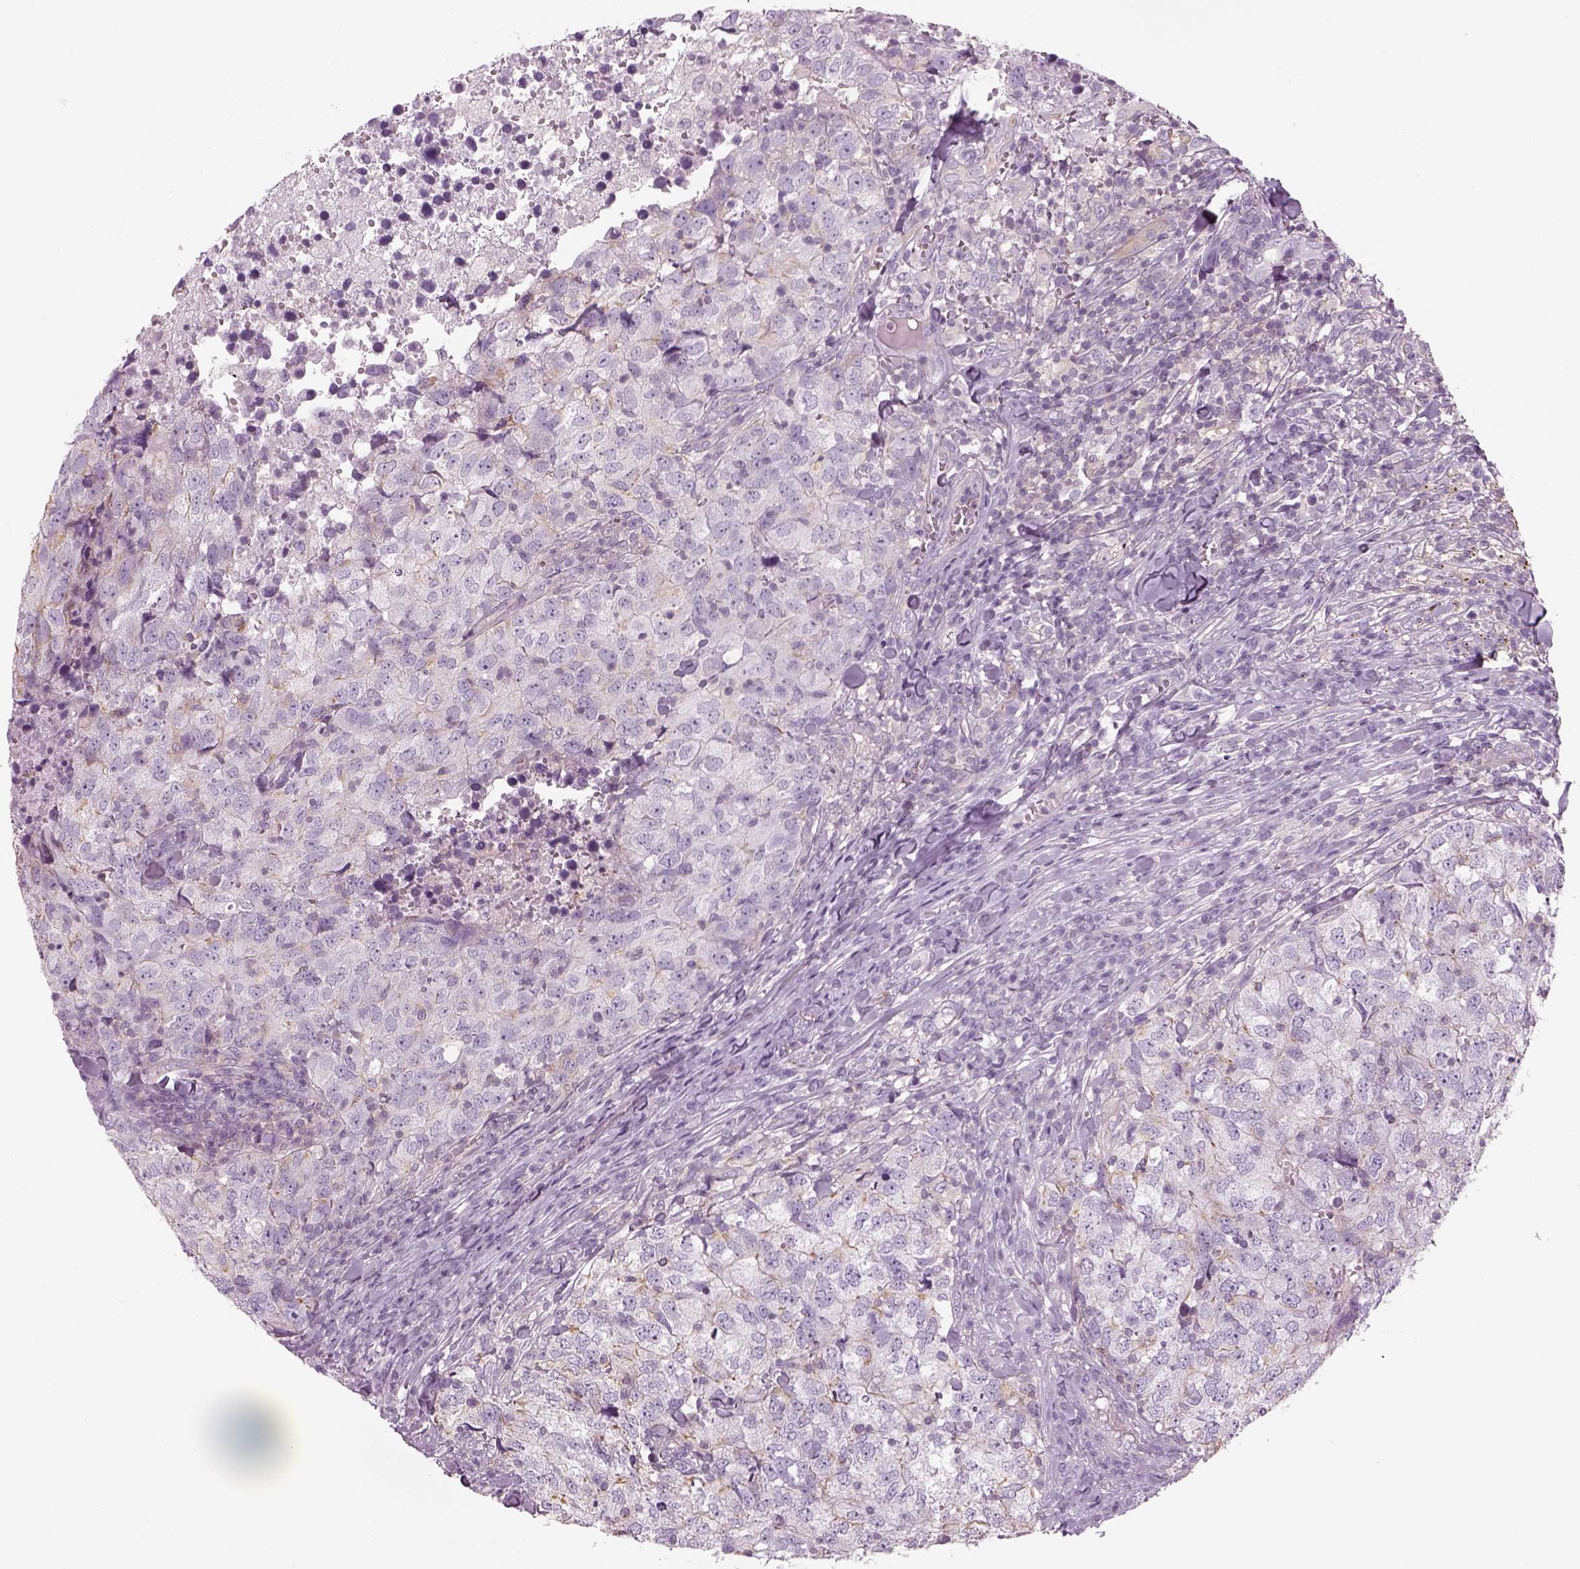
{"staining": {"intensity": "negative", "quantity": "none", "location": "none"}, "tissue": "breast cancer", "cell_type": "Tumor cells", "image_type": "cancer", "snomed": [{"axis": "morphology", "description": "Duct carcinoma"}, {"axis": "topography", "description": "Breast"}], "caption": "Tumor cells show no significant staining in breast invasive ductal carcinoma.", "gene": "SLC1A7", "patient": {"sex": "female", "age": 30}}